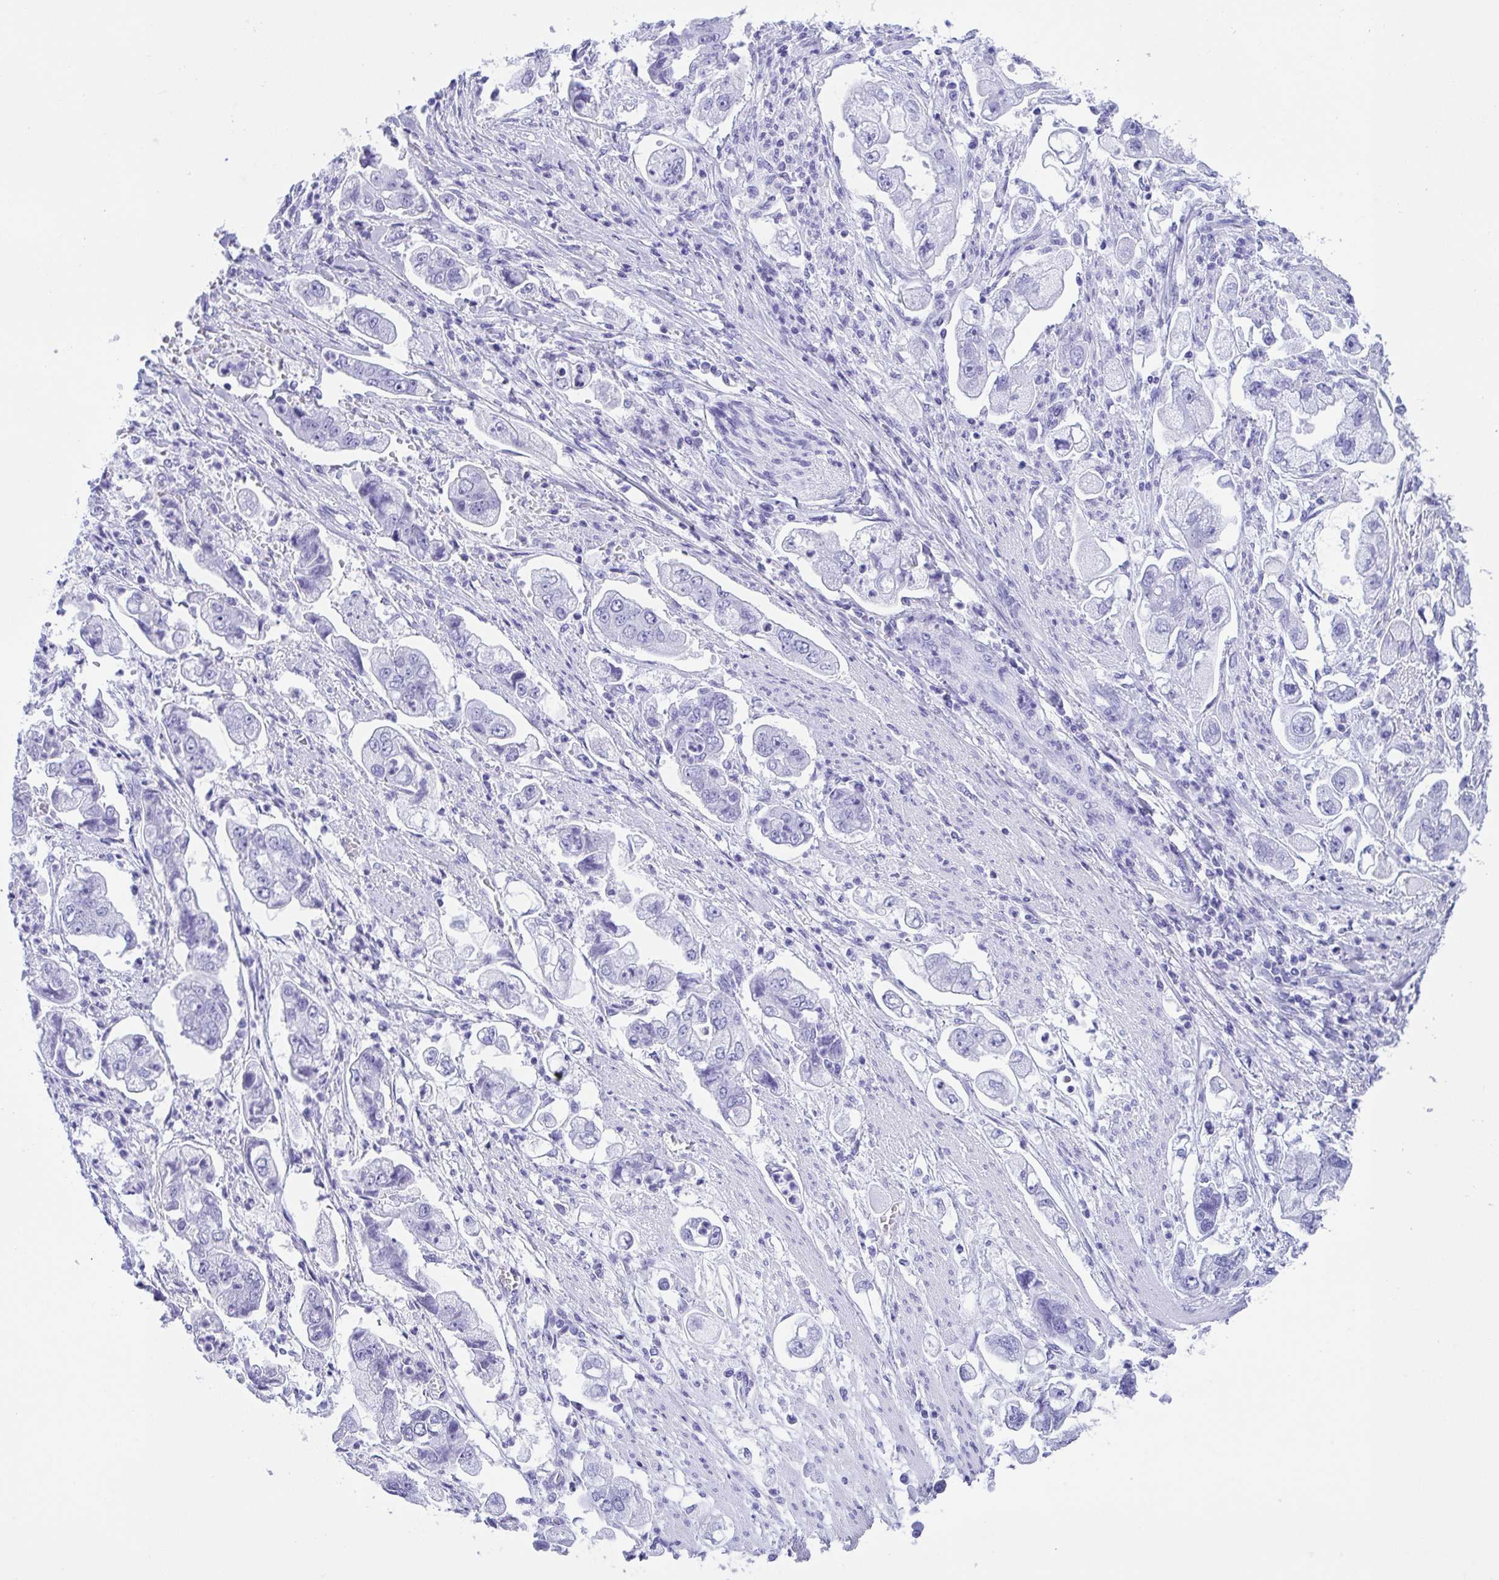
{"staining": {"intensity": "negative", "quantity": "none", "location": "none"}, "tissue": "stomach cancer", "cell_type": "Tumor cells", "image_type": "cancer", "snomed": [{"axis": "morphology", "description": "Adenocarcinoma, NOS"}, {"axis": "topography", "description": "Stomach"}], "caption": "High magnification brightfield microscopy of stomach cancer stained with DAB (brown) and counterstained with hematoxylin (blue): tumor cells show no significant staining.", "gene": "ANK1", "patient": {"sex": "male", "age": 62}}